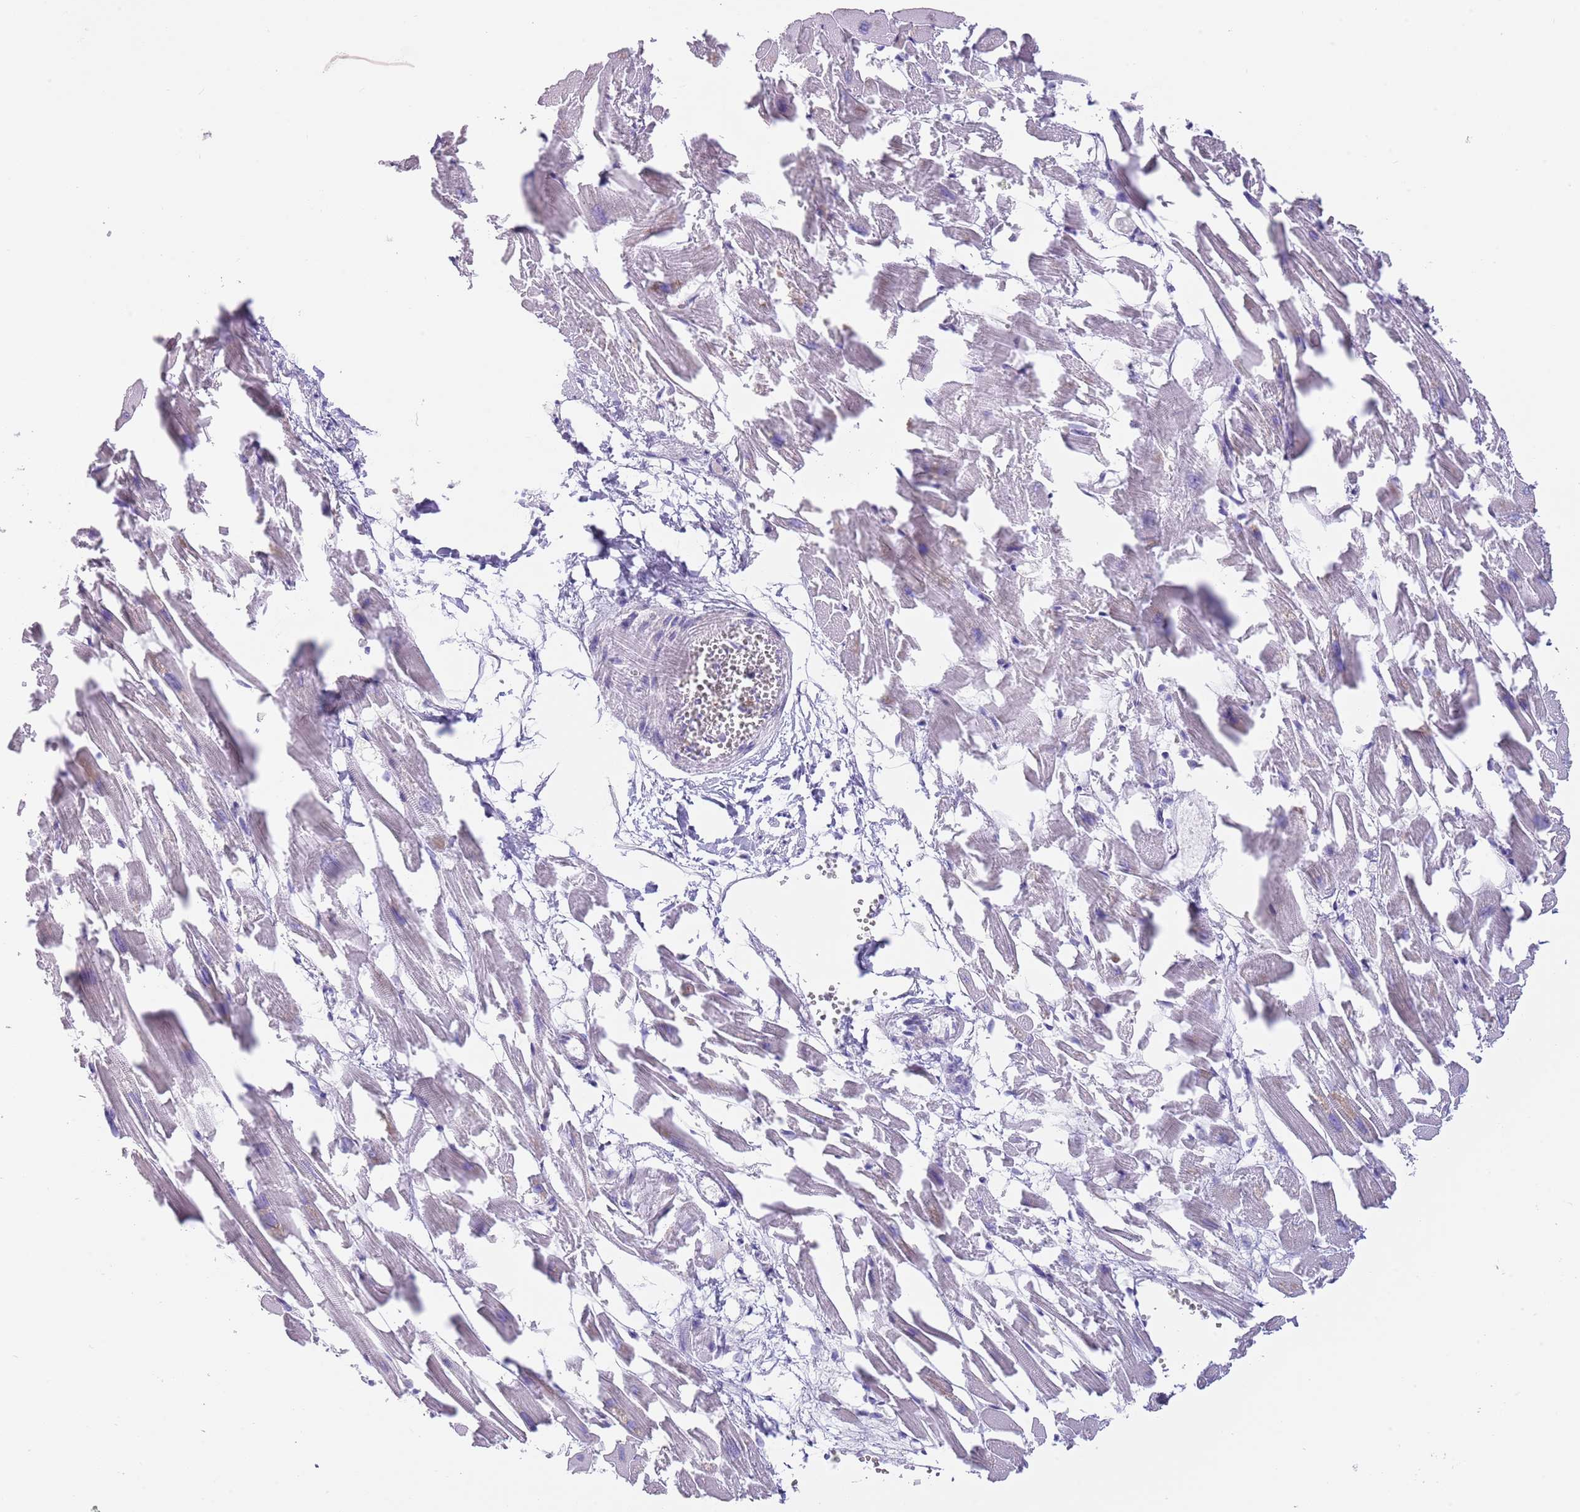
{"staining": {"intensity": "moderate", "quantity": "<25%", "location": "cytoplasmic/membranous"}, "tissue": "heart muscle", "cell_type": "Cardiomyocytes", "image_type": "normal", "snomed": [{"axis": "morphology", "description": "Normal tissue, NOS"}, {"axis": "topography", "description": "Heart"}], "caption": "Cardiomyocytes demonstrate moderate cytoplasmic/membranous expression in approximately <25% of cells in normal heart muscle. (DAB IHC, brown staining for protein, blue staining for nuclei).", "gene": "TSGA13", "patient": {"sex": "female", "age": 64}}